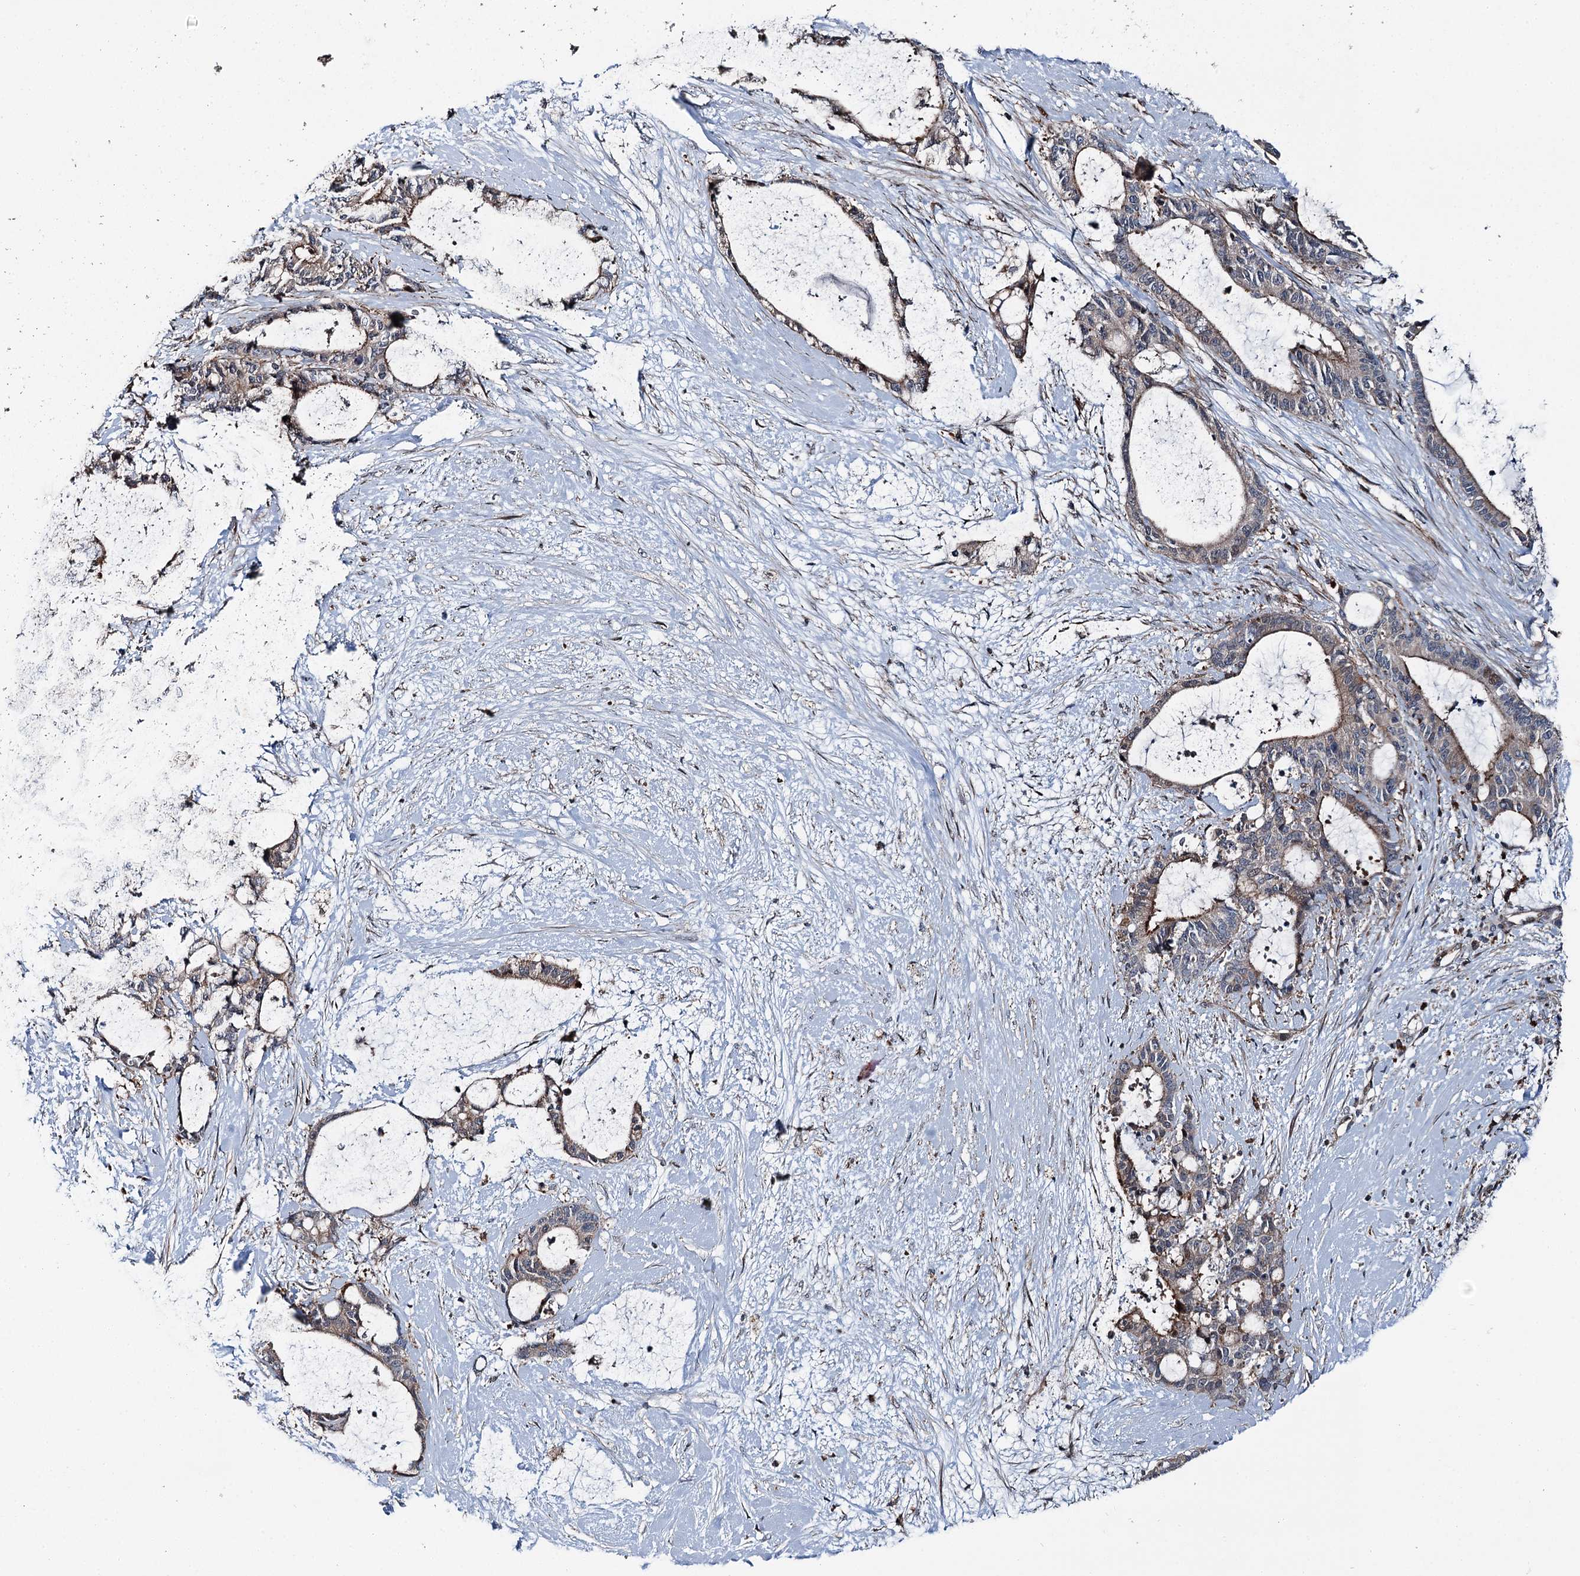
{"staining": {"intensity": "weak", "quantity": "25%-75%", "location": "cytoplasmic/membranous"}, "tissue": "liver cancer", "cell_type": "Tumor cells", "image_type": "cancer", "snomed": [{"axis": "morphology", "description": "Normal tissue, NOS"}, {"axis": "morphology", "description": "Cholangiocarcinoma"}, {"axis": "topography", "description": "Liver"}, {"axis": "topography", "description": "Peripheral nerve tissue"}], "caption": "Cholangiocarcinoma (liver) stained with immunohistochemistry (IHC) reveals weak cytoplasmic/membranous staining in approximately 25%-75% of tumor cells.", "gene": "POLR1D", "patient": {"sex": "female", "age": 73}}